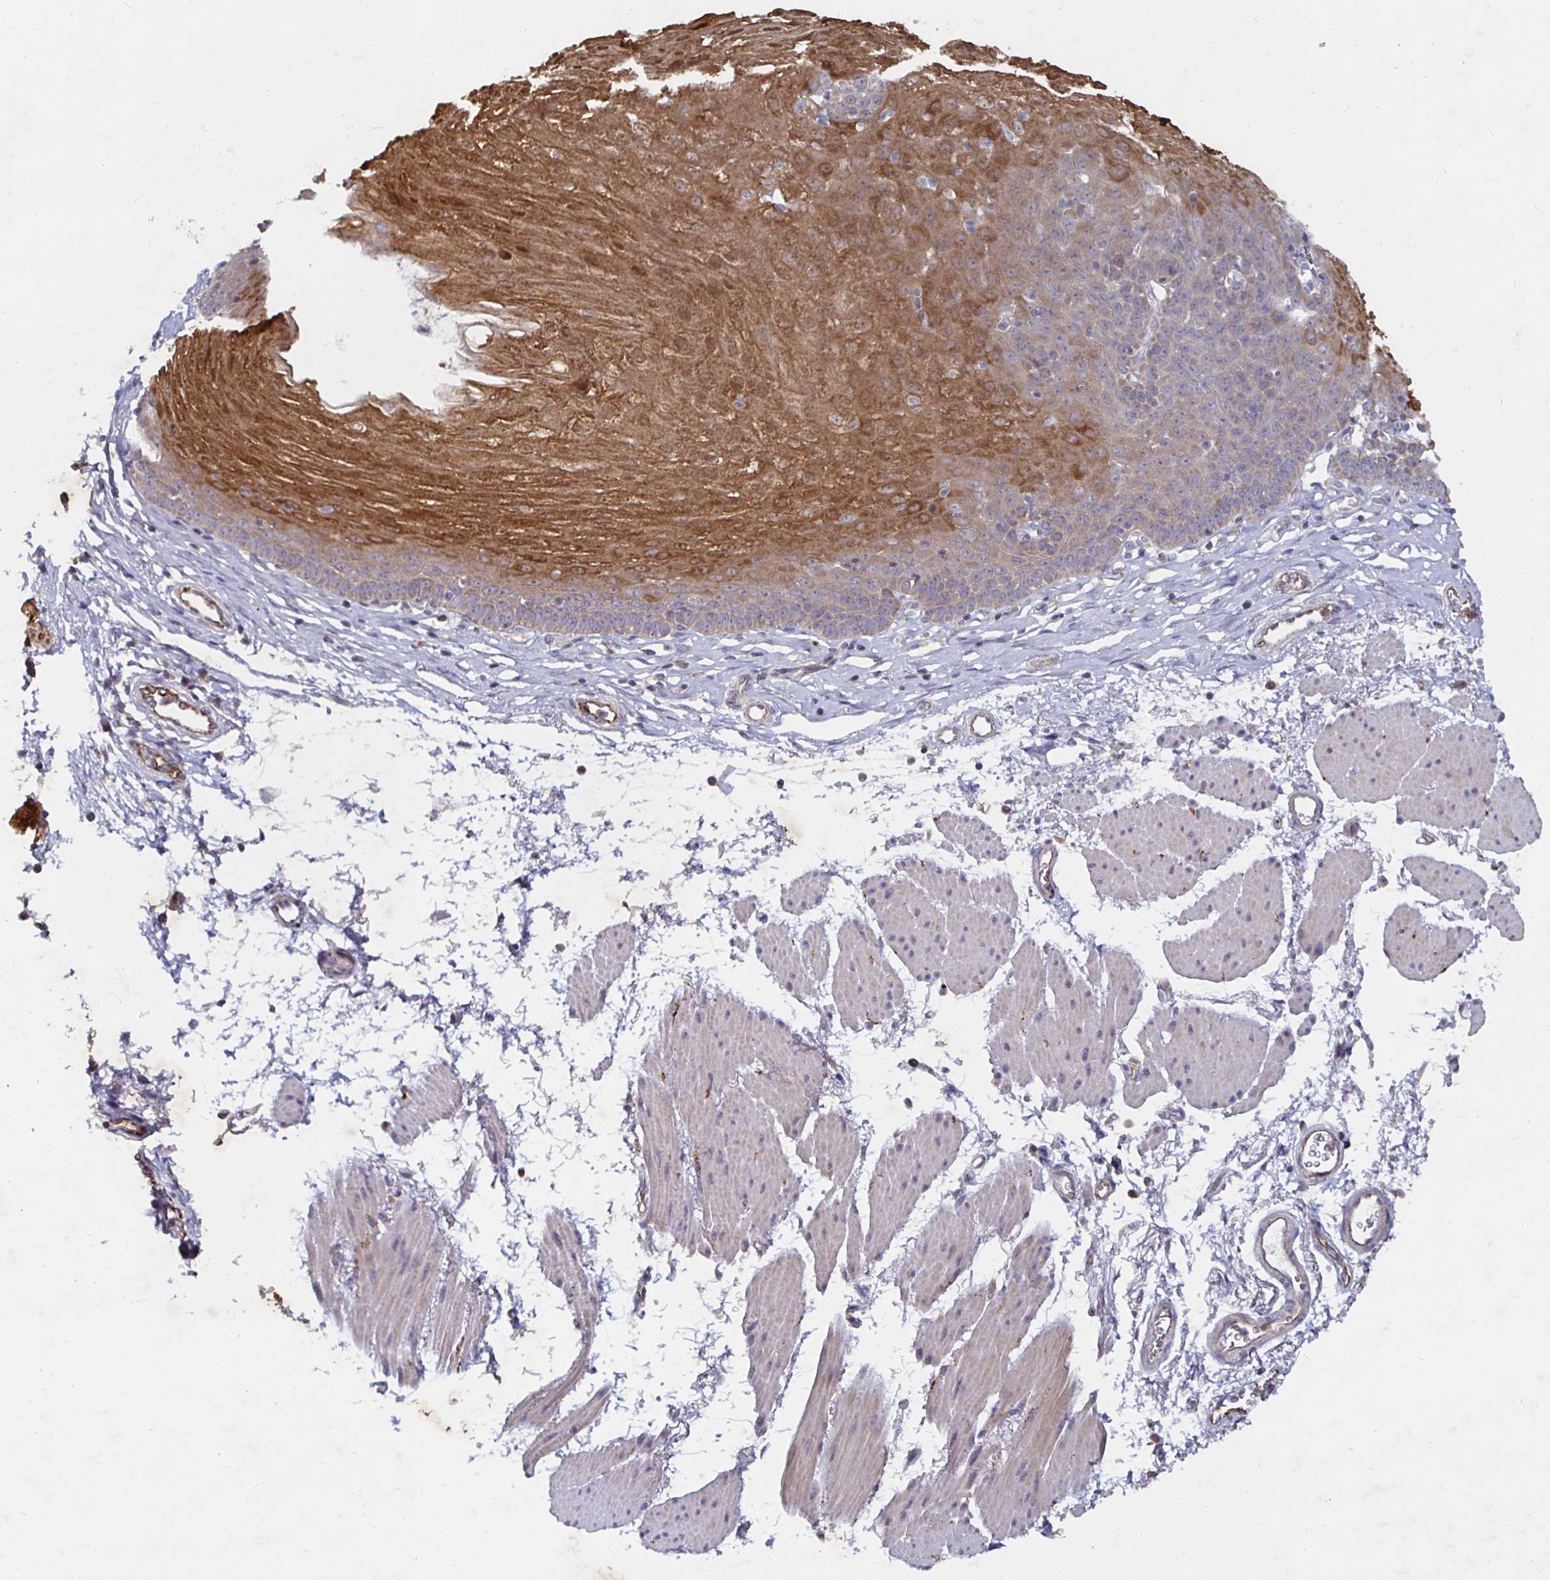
{"staining": {"intensity": "strong", "quantity": "25%-75%", "location": "cytoplasmic/membranous,nuclear"}, "tissue": "esophagus", "cell_type": "Squamous epithelial cells", "image_type": "normal", "snomed": [{"axis": "morphology", "description": "Normal tissue, NOS"}, {"axis": "topography", "description": "Esophagus"}], "caption": "The histopathology image shows immunohistochemical staining of unremarkable esophagus. There is strong cytoplasmic/membranous,nuclear expression is seen in about 25%-75% of squamous epithelial cells.", "gene": "NRSN1", "patient": {"sex": "female", "age": 81}}